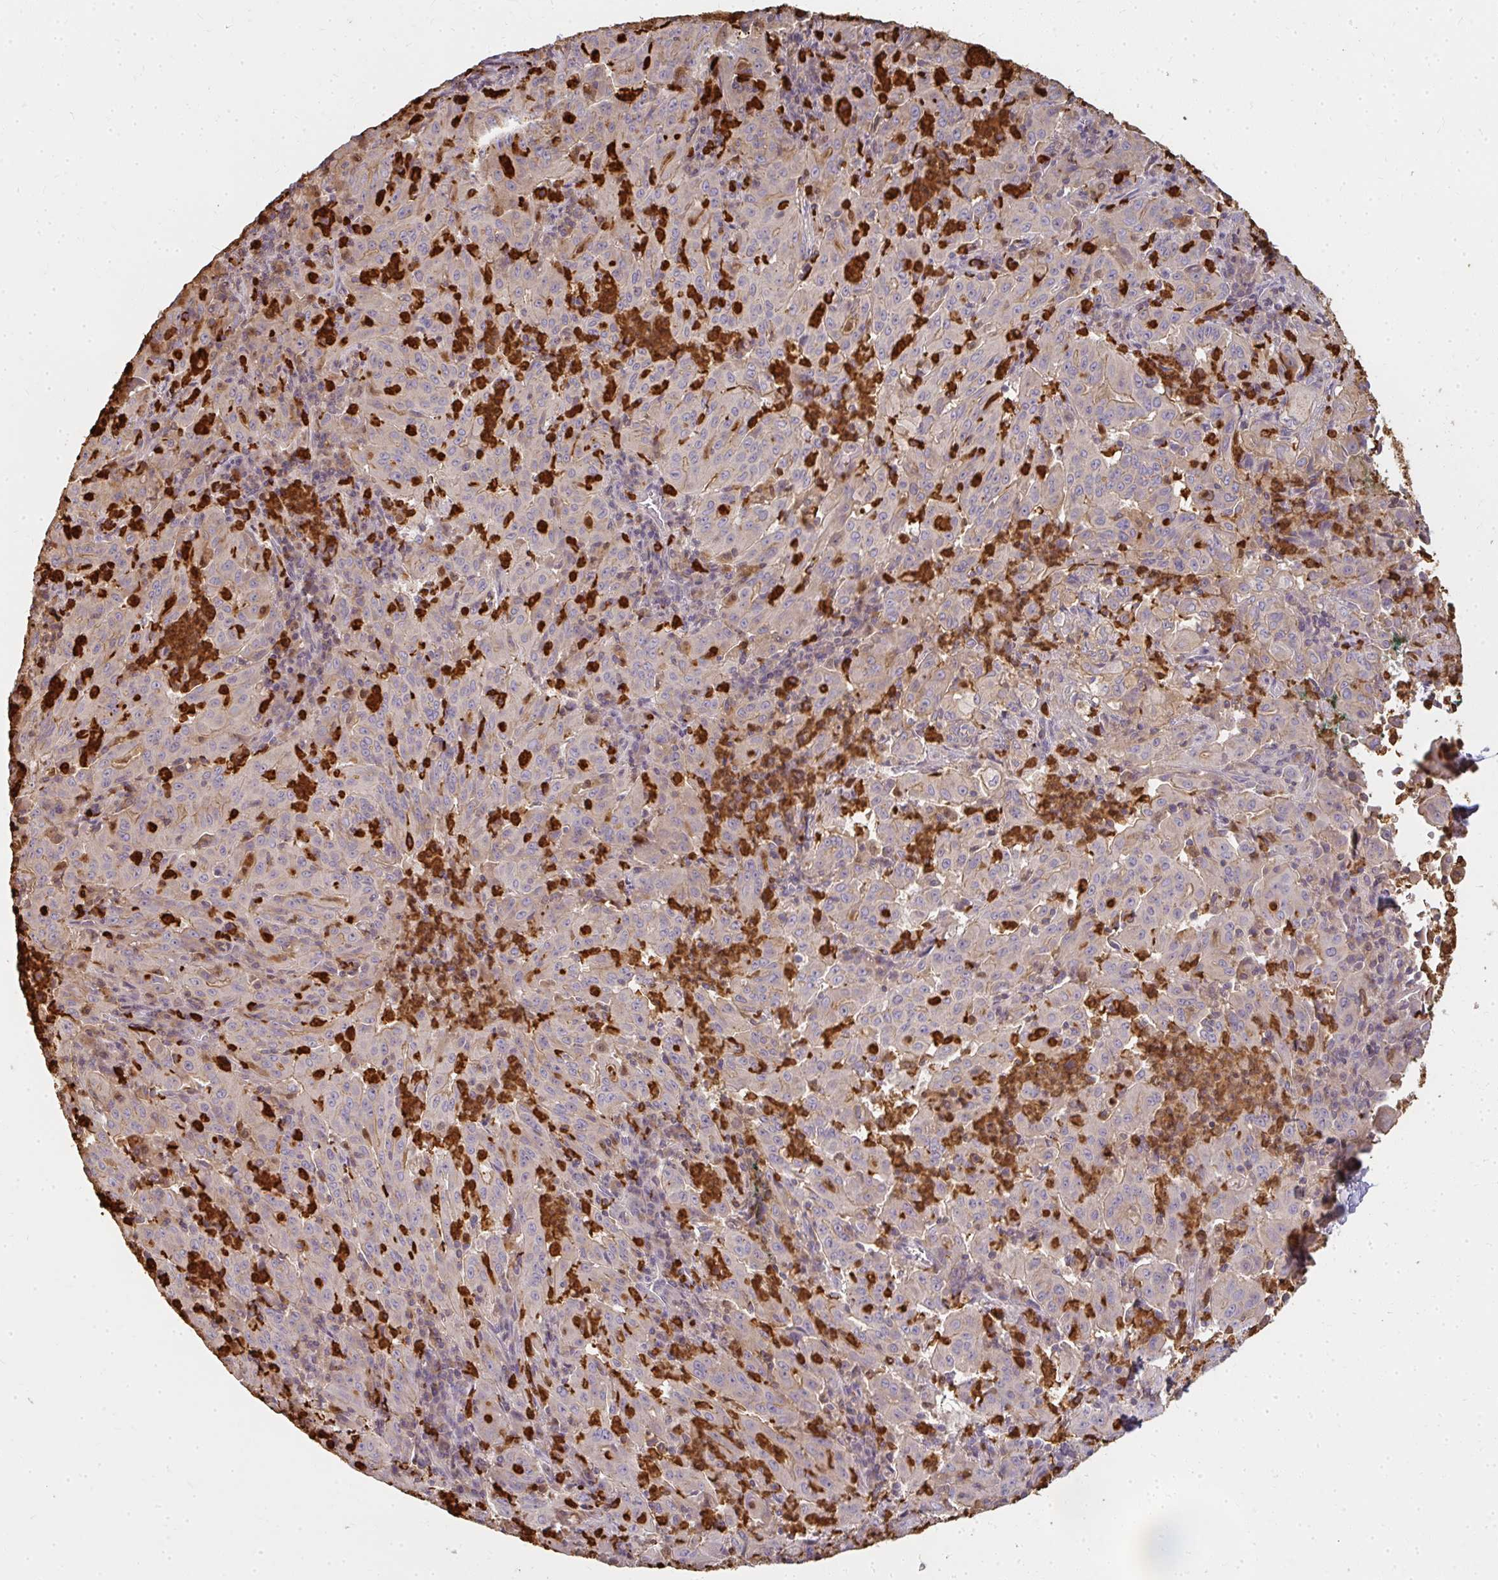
{"staining": {"intensity": "negative", "quantity": "none", "location": "none"}, "tissue": "pancreatic cancer", "cell_type": "Tumor cells", "image_type": "cancer", "snomed": [{"axis": "morphology", "description": "Adenocarcinoma, NOS"}, {"axis": "topography", "description": "Pancreas"}], "caption": "This is an immunohistochemistry photomicrograph of human adenocarcinoma (pancreatic). There is no staining in tumor cells.", "gene": "CNTRL", "patient": {"sex": "male", "age": 63}}